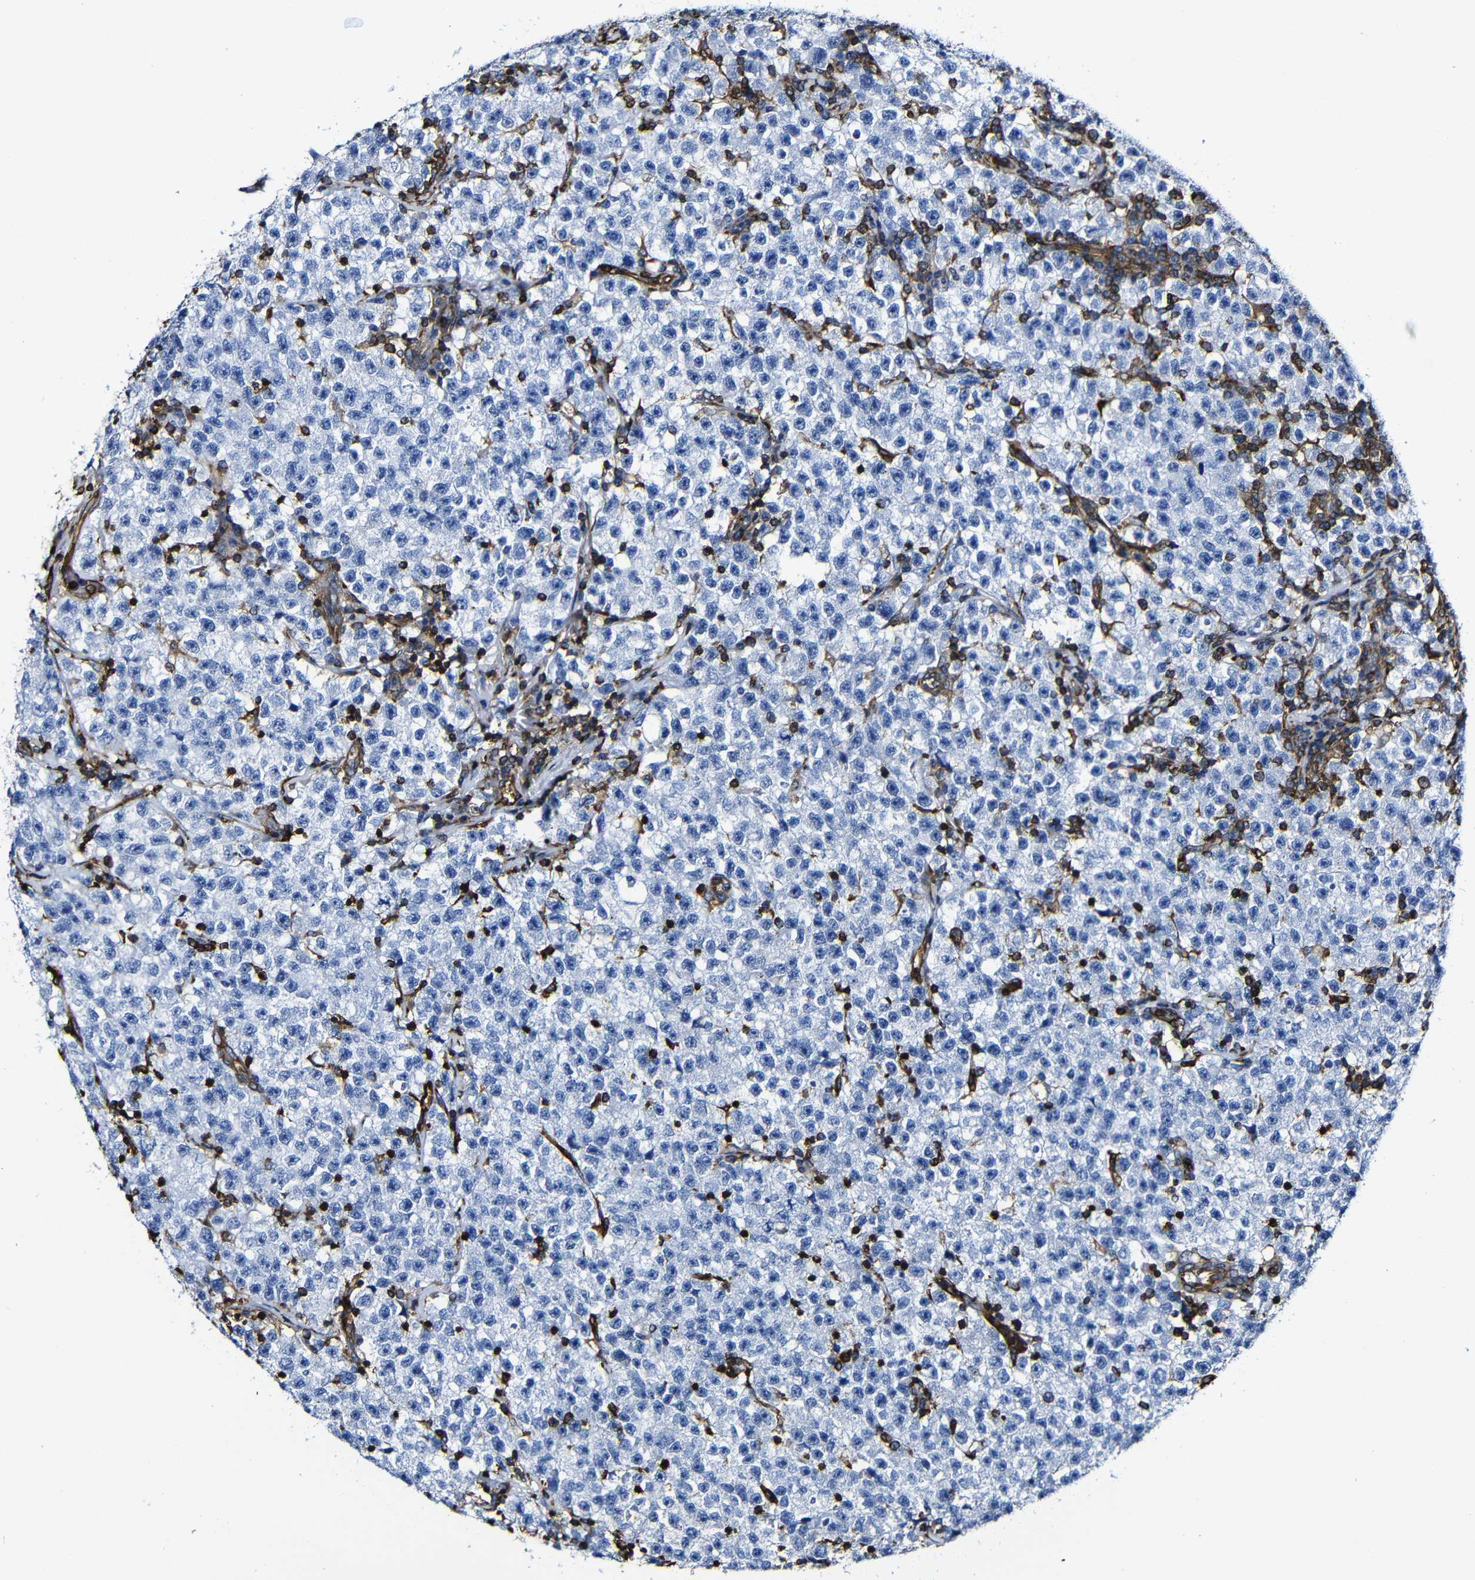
{"staining": {"intensity": "negative", "quantity": "none", "location": "none"}, "tissue": "testis cancer", "cell_type": "Tumor cells", "image_type": "cancer", "snomed": [{"axis": "morphology", "description": "Seminoma, NOS"}, {"axis": "topography", "description": "Testis"}], "caption": "IHC histopathology image of testis seminoma stained for a protein (brown), which reveals no expression in tumor cells. (Immunohistochemistry, brightfield microscopy, high magnification).", "gene": "MSN", "patient": {"sex": "male", "age": 22}}